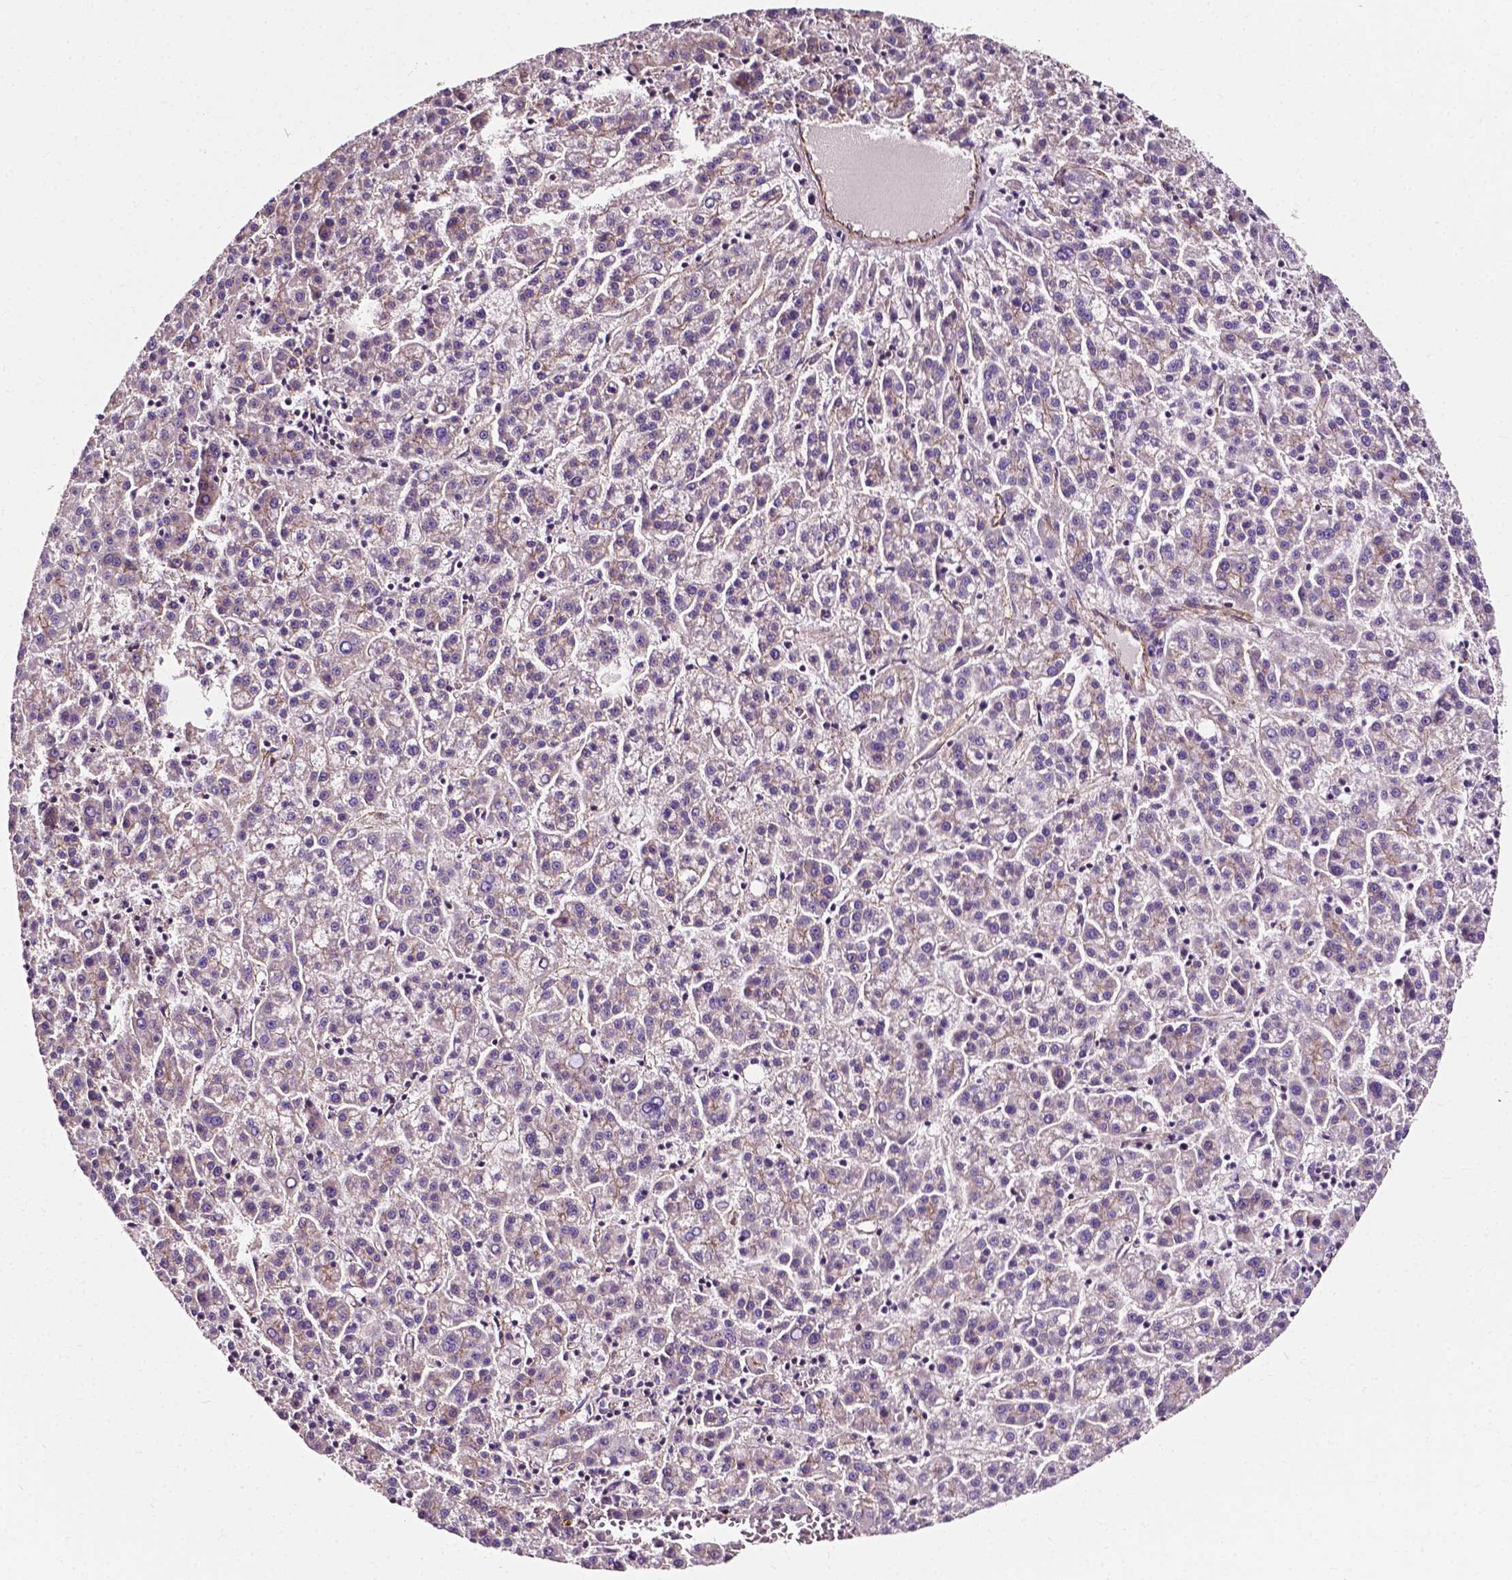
{"staining": {"intensity": "negative", "quantity": "none", "location": "none"}, "tissue": "liver cancer", "cell_type": "Tumor cells", "image_type": "cancer", "snomed": [{"axis": "morphology", "description": "Carcinoma, Hepatocellular, NOS"}, {"axis": "topography", "description": "Liver"}], "caption": "A high-resolution photomicrograph shows IHC staining of liver cancer (hepatocellular carcinoma), which displays no significant staining in tumor cells.", "gene": "ATG16L1", "patient": {"sex": "female", "age": 58}}